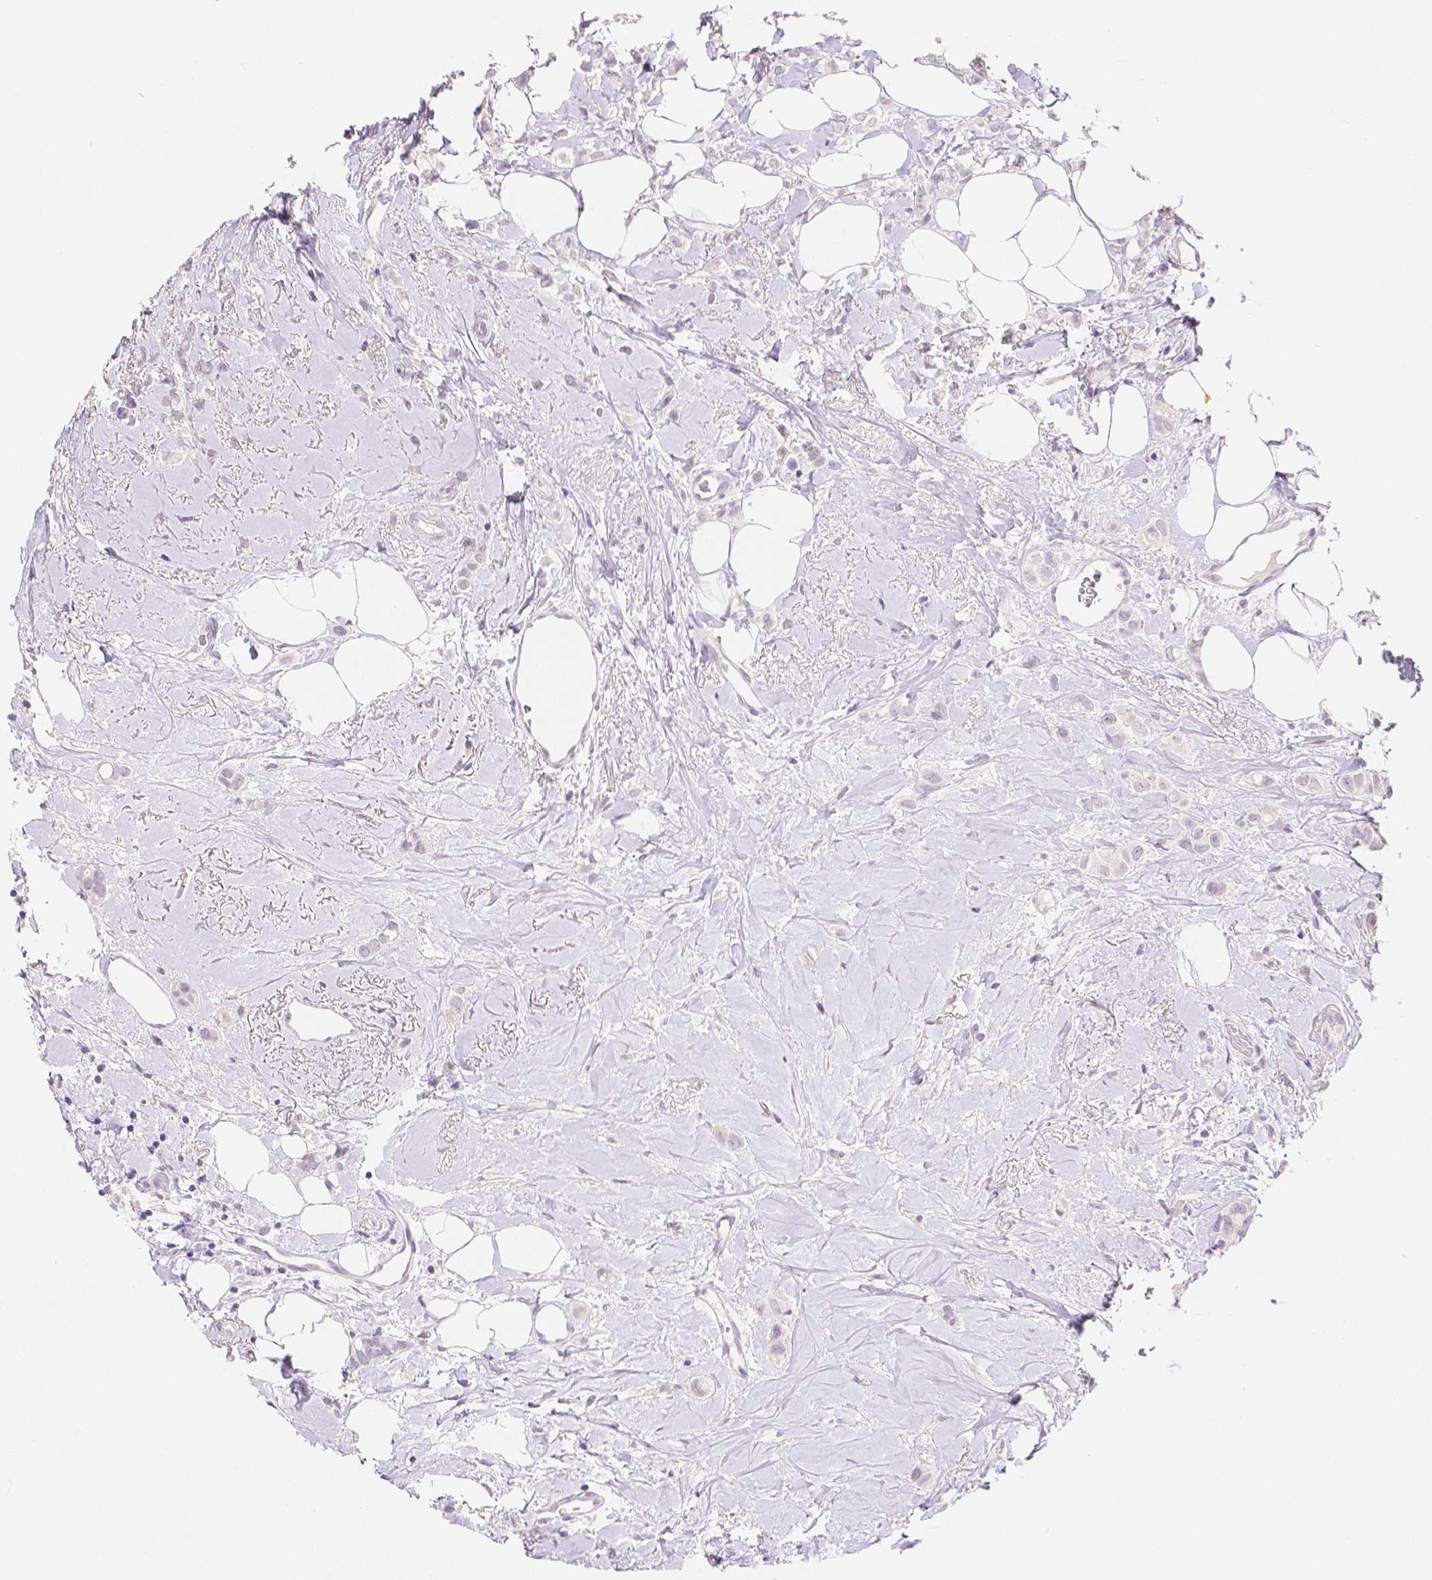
{"staining": {"intensity": "negative", "quantity": "none", "location": "none"}, "tissue": "breast cancer", "cell_type": "Tumor cells", "image_type": "cancer", "snomed": [{"axis": "morphology", "description": "Lobular carcinoma"}, {"axis": "topography", "description": "Breast"}], "caption": "High magnification brightfield microscopy of lobular carcinoma (breast) stained with DAB (3,3'-diaminobenzidine) (brown) and counterstained with hematoxylin (blue): tumor cells show no significant expression.", "gene": "HNF1B", "patient": {"sex": "female", "age": 66}}